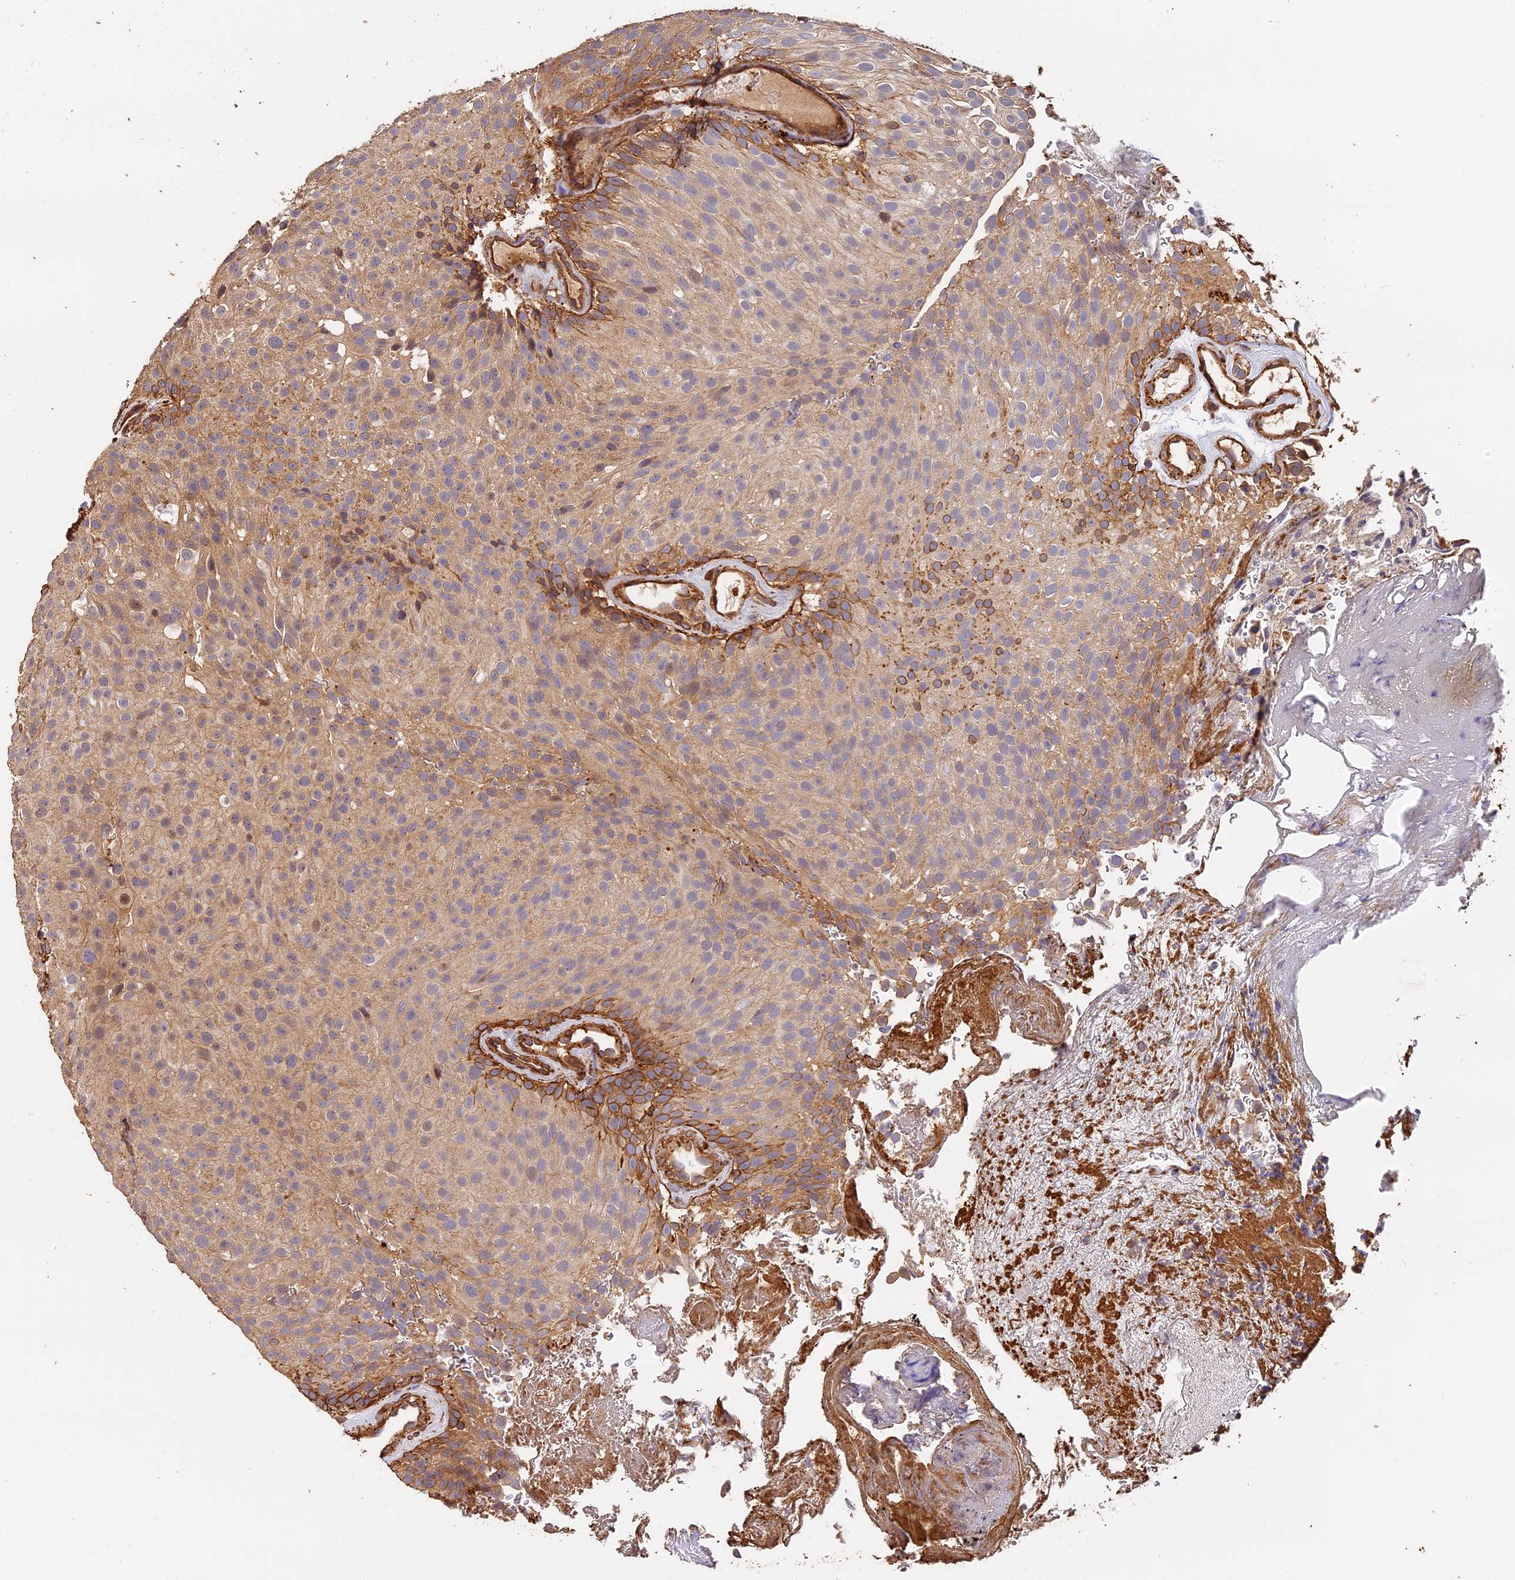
{"staining": {"intensity": "moderate", "quantity": "25%-75%", "location": "cytoplasmic/membranous,nuclear"}, "tissue": "urothelial cancer", "cell_type": "Tumor cells", "image_type": "cancer", "snomed": [{"axis": "morphology", "description": "Urothelial carcinoma, Low grade"}, {"axis": "topography", "description": "Urinary bladder"}], "caption": "Urothelial carcinoma (low-grade) stained for a protein (brown) exhibits moderate cytoplasmic/membranous and nuclear positive staining in about 25%-75% of tumor cells.", "gene": "MMP15", "patient": {"sex": "male", "age": 78}}